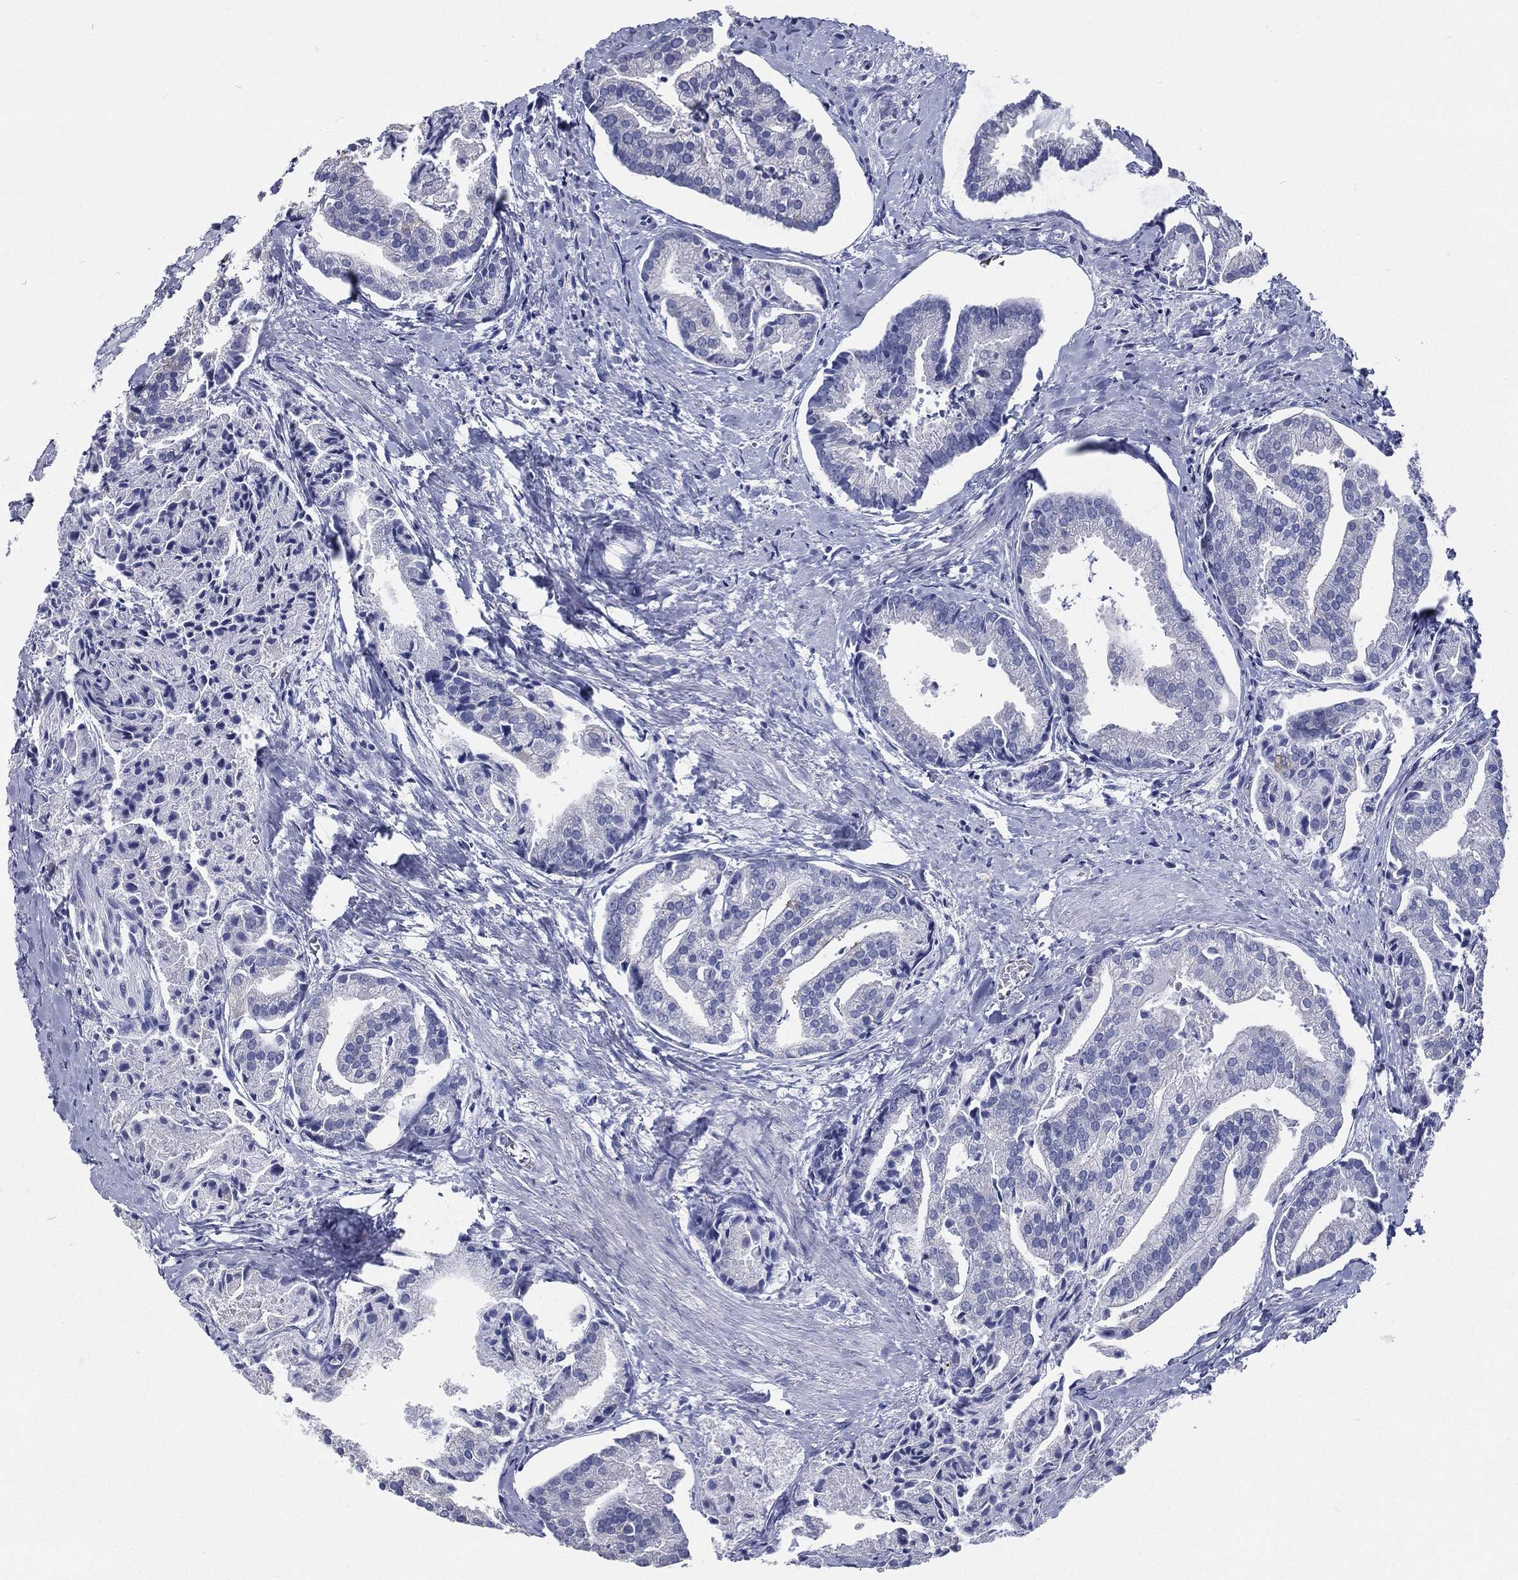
{"staining": {"intensity": "negative", "quantity": "none", "location": "none"}, "tissue": "prostate cancer", "cell_type": "Tumor cells", "image_type": "cancer", "snomed": [{"axis": "morphology", "description": "Adenocarcinoma, NOS"}, {"axis": "topography", "description": "Prostate and seminal vesicle, NOS"}, {"axis": "topography", "description": "Prostate"}], "caption": "Immunohistochemical staining of human prostate adenocarcinoma shows no significant staining in tumor cells. (DAB immunohistochemistry with hematoxylin counter stain).", "gene": "RSPH4A", "patient": {"sex": "male", "age": 44}}